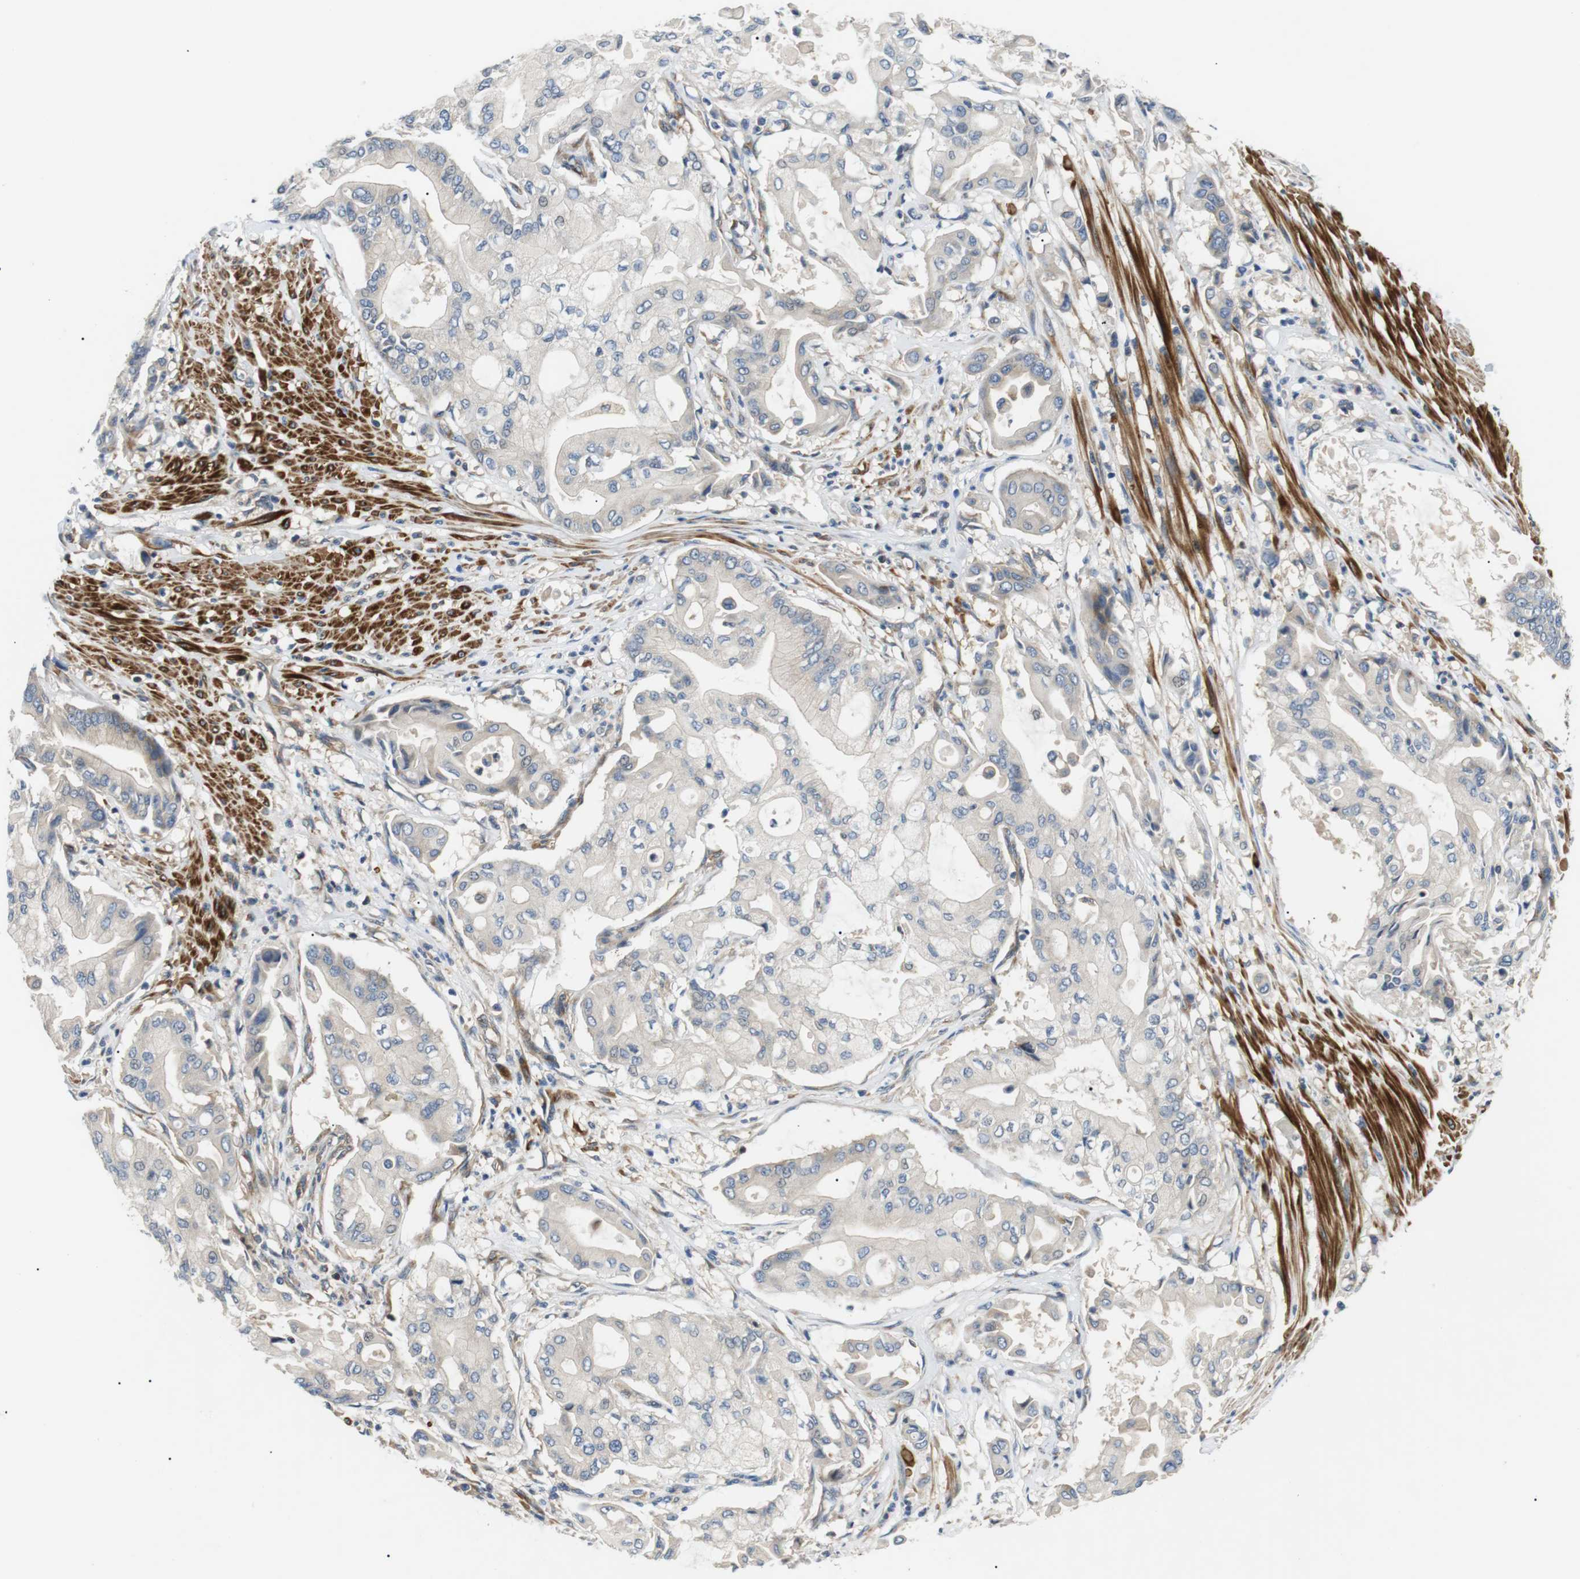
{"staining": {"intensity": "negative", "quantity": "none", "location": "none"}, "tissue": "pancreatic cancer", "cell_type": "Tumor cells", "image_type": "cancer", "snomed": [{"axis": "morphology", "description": "Adenocarcinoma, NOS"}, {"axis": "morphology", "description": "Adenocarcinoma, metastatic, NOS"}, {"axis": "topography", "description": "Lymph node"}, {"axis": "topography", "description": "Pancreas"}, {"axis": "topography", "description": "Duodenum"}], "caption": "This is an immunohistochemistry (IHC) micrograph of pancreatic cancer (metastatic adenocarcinoma). There is no staining in tumor cells.", "gene": "DIPK1A", "patient": {"sex": "female", "age": 64}}